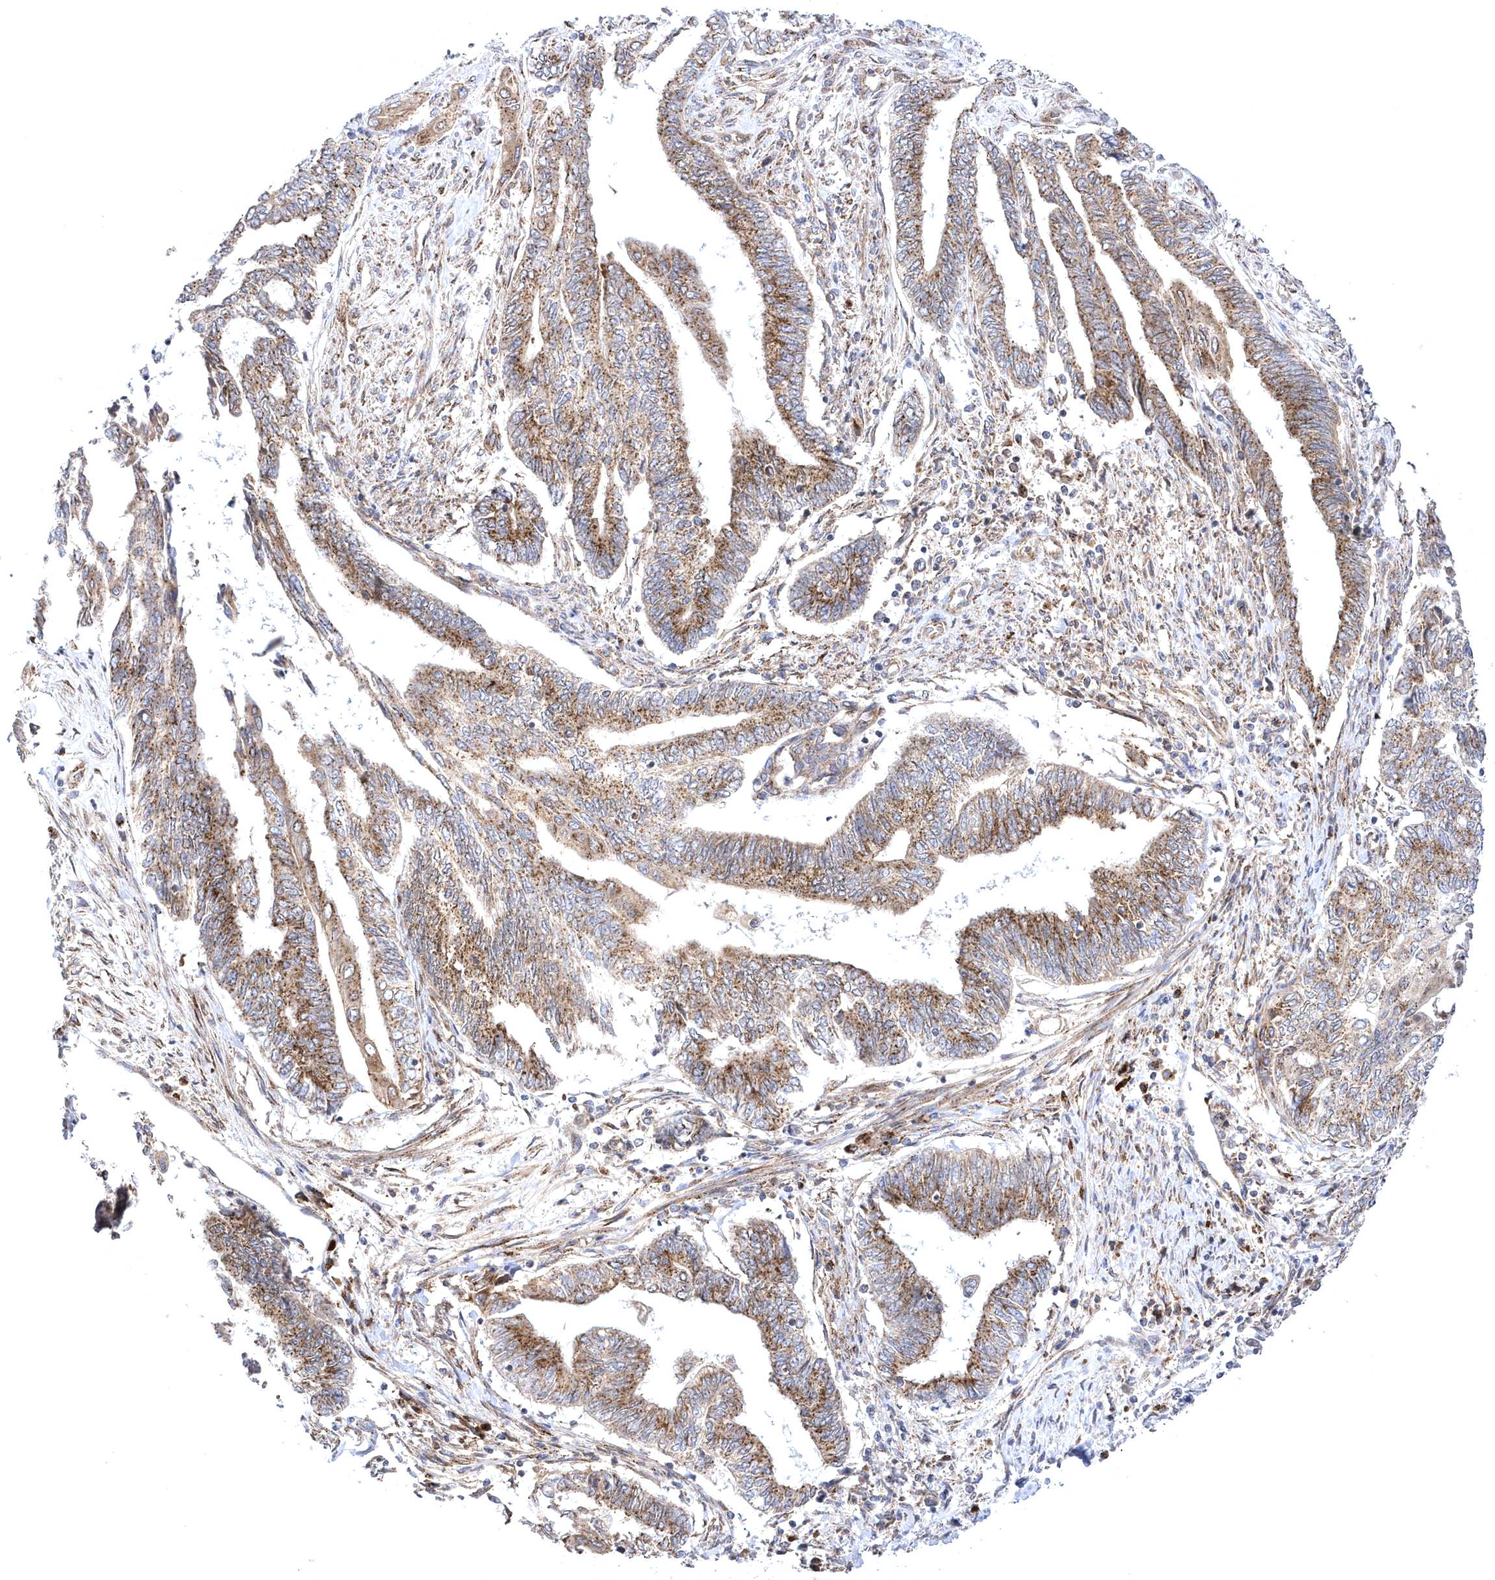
{"staining": {"intensity": "moderate", "quantity": ">75%", "location": "cytoplasmic/membranous"}, "tissue": "endometrial cancer", "cell_type": "Tumor cells", "image_type": "cancer", "snomed": [{"axis": "morphology", "description": "Adenocarcinoma, NOS"}, {"axis": "topography", "description": "Uterus"}, {"axis": "topography", "description": "Endometrium"}], "caption": "This is an image of IHC staining of endometrial cancer (adenocarcinoma), which shows moderate positivity in the cytoplasmic/membranous of tumor cells.", "gene": "COPB2", "patient": {"sex": "female", "age": 70}}